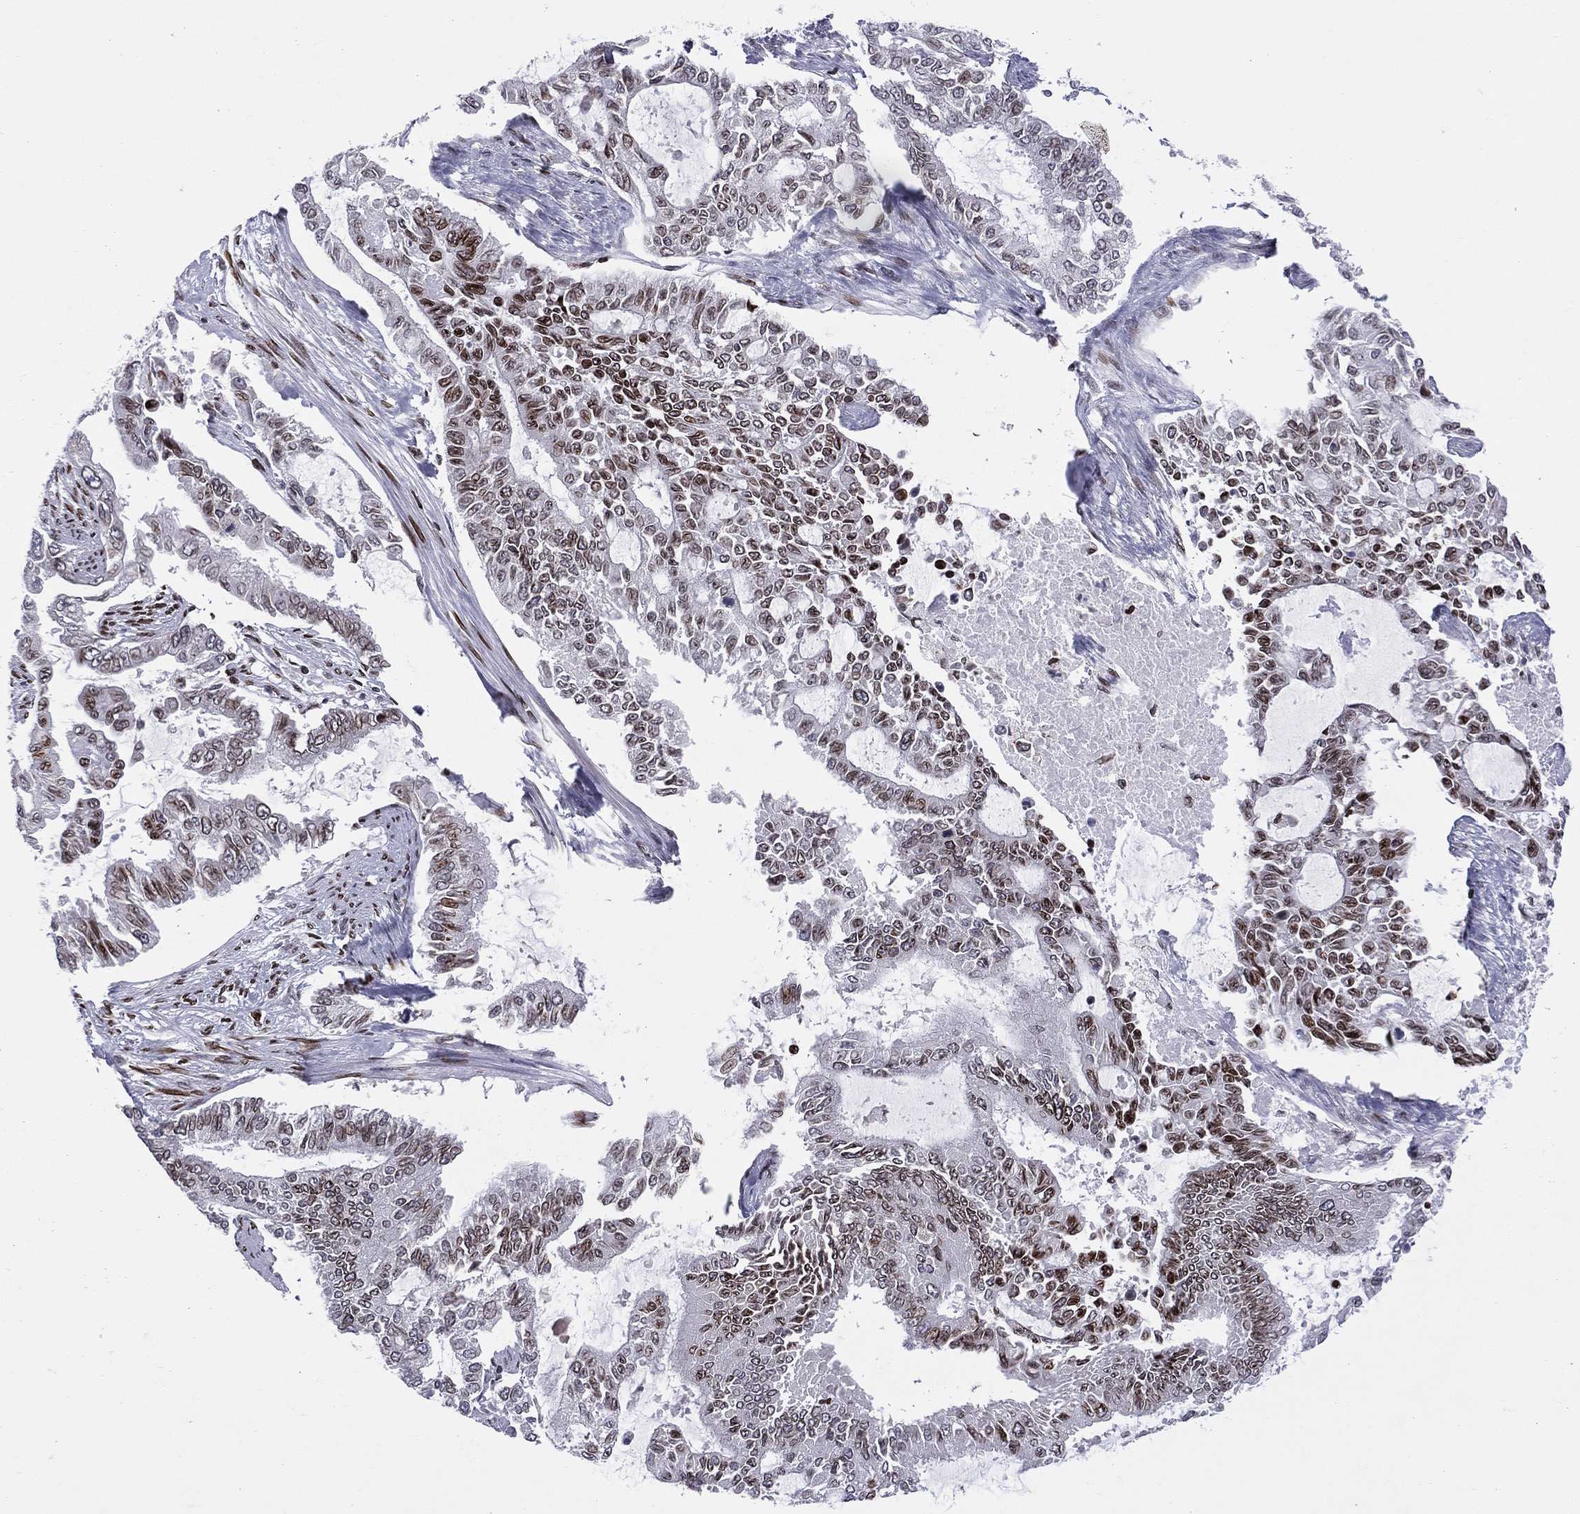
{"staining": {"intensity": "strong", "quantity": "25%-75%", "location": "nuclear"}, "tissue": "endometrial cancer", "cell_type": "Tumor cells", "image_type": "cancer", "snomed": [{"axis": "morphology", "description": "Adenocarcinoma, NOS"}, {"axis": "topography", "description": "Uterus"}], "caption": "DAB immunohistochemical staining of human endometrial cancer (adenocarcinoma) shows strong nuclear protein staining in approximately 25%-75% of tumor cells. The staining is performed using DAB brown chromogen to label protein expression. The nuclei are counter-stained blue using hematoxylin.", "gene": "DBF4B", "patient": {"sex": "female", "age": 59}}